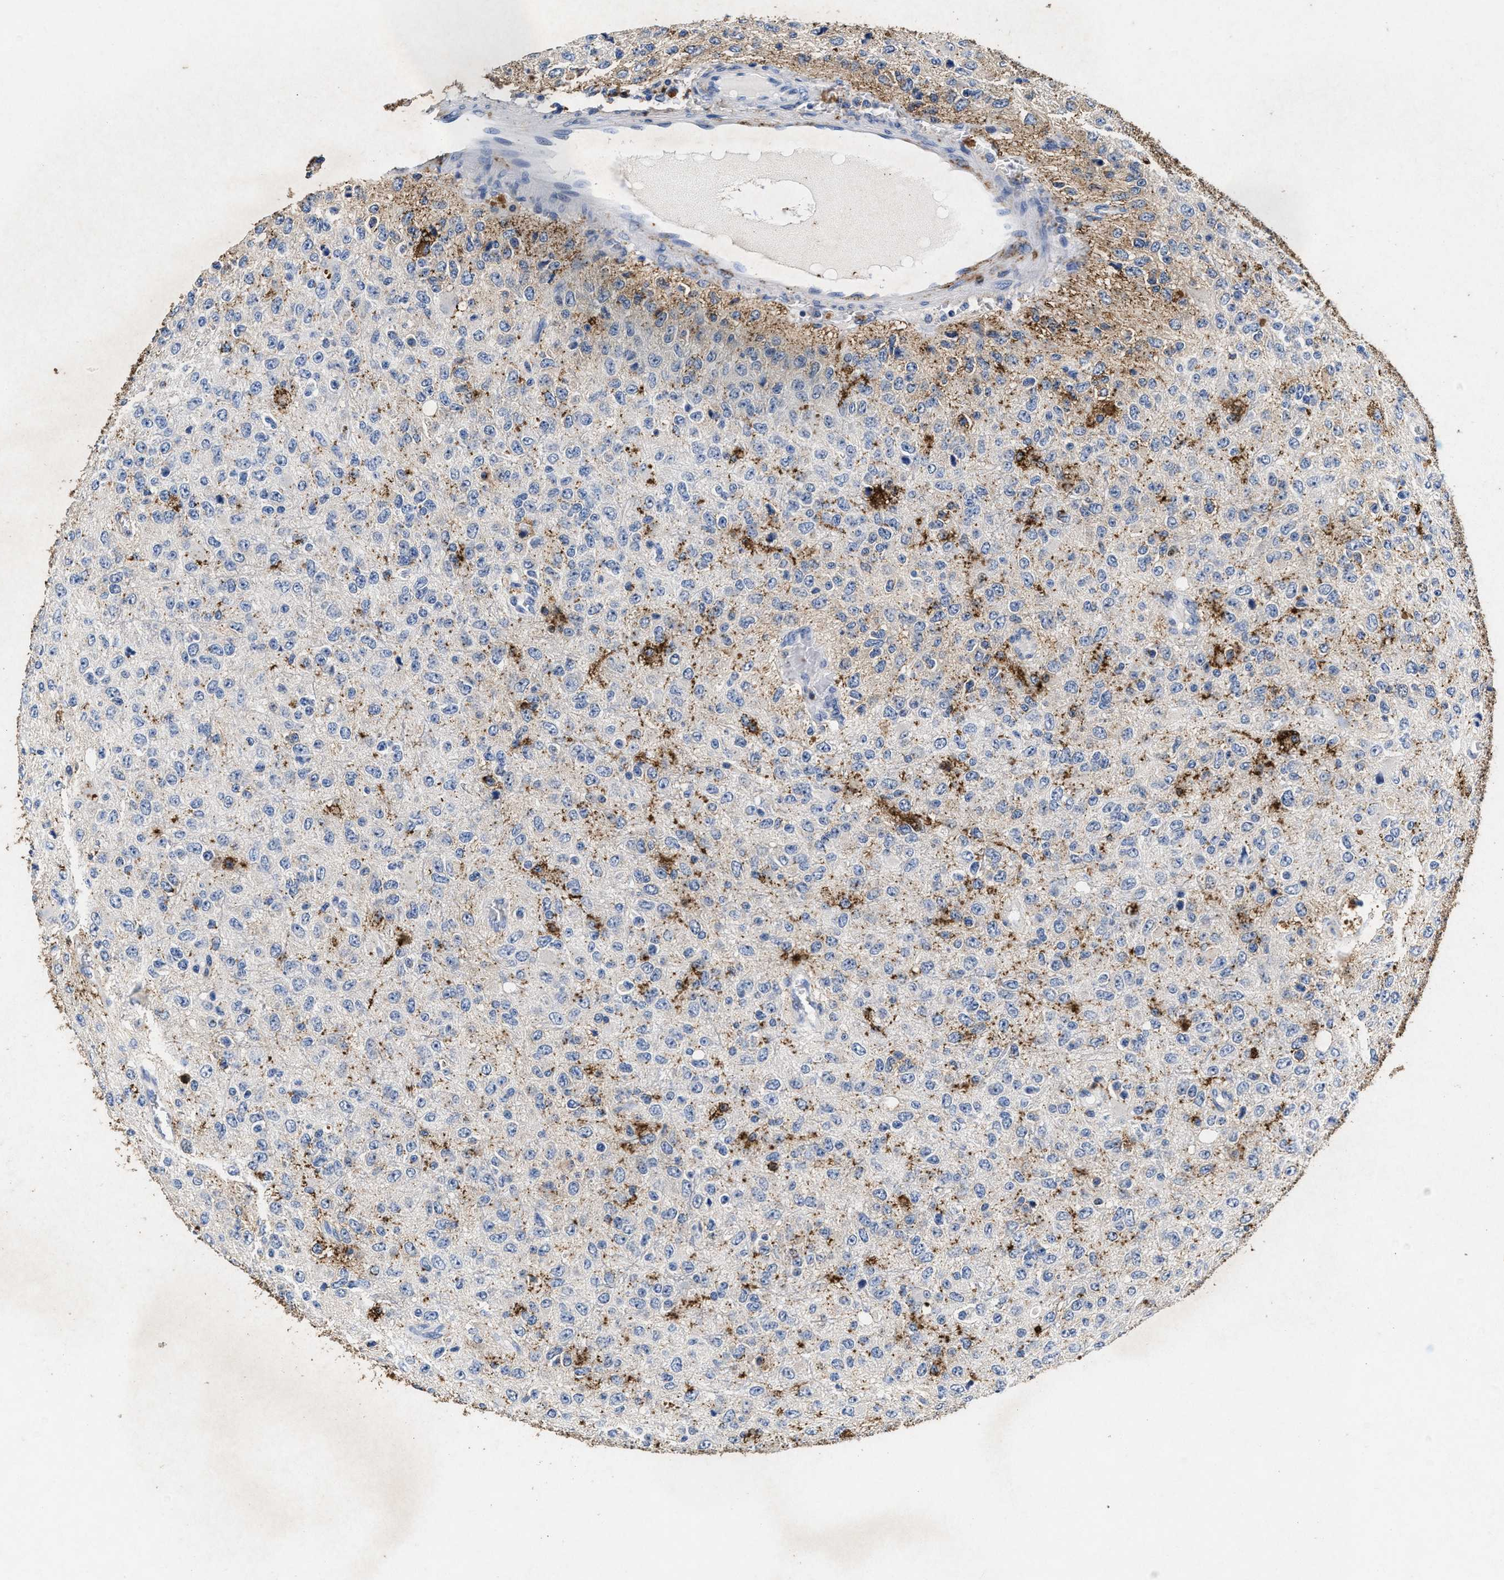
{"staining": {"intensity": "moderate", "quantity": "<25%", "location": "cytoplasmic/membranous"}, "tissue": "glioma", "cell_type": "Tumor cells", "image_type": "cancer", "snomed": [{"axis": "morphology", "description": "Glioma, malignant, High grade"}, {"axis": "topography", "description": "pancreas cauda"}], "caption": "Immunohistochemistry micrograph of human malignant high-grade glioma stained for a protein (brown), which demonstrates low levels of moderate cytoplasmic/membranous staining in about <25% of tumor cells.", "gene": "LTB4R2", "patient": {"sex": "male", "age": 60}}